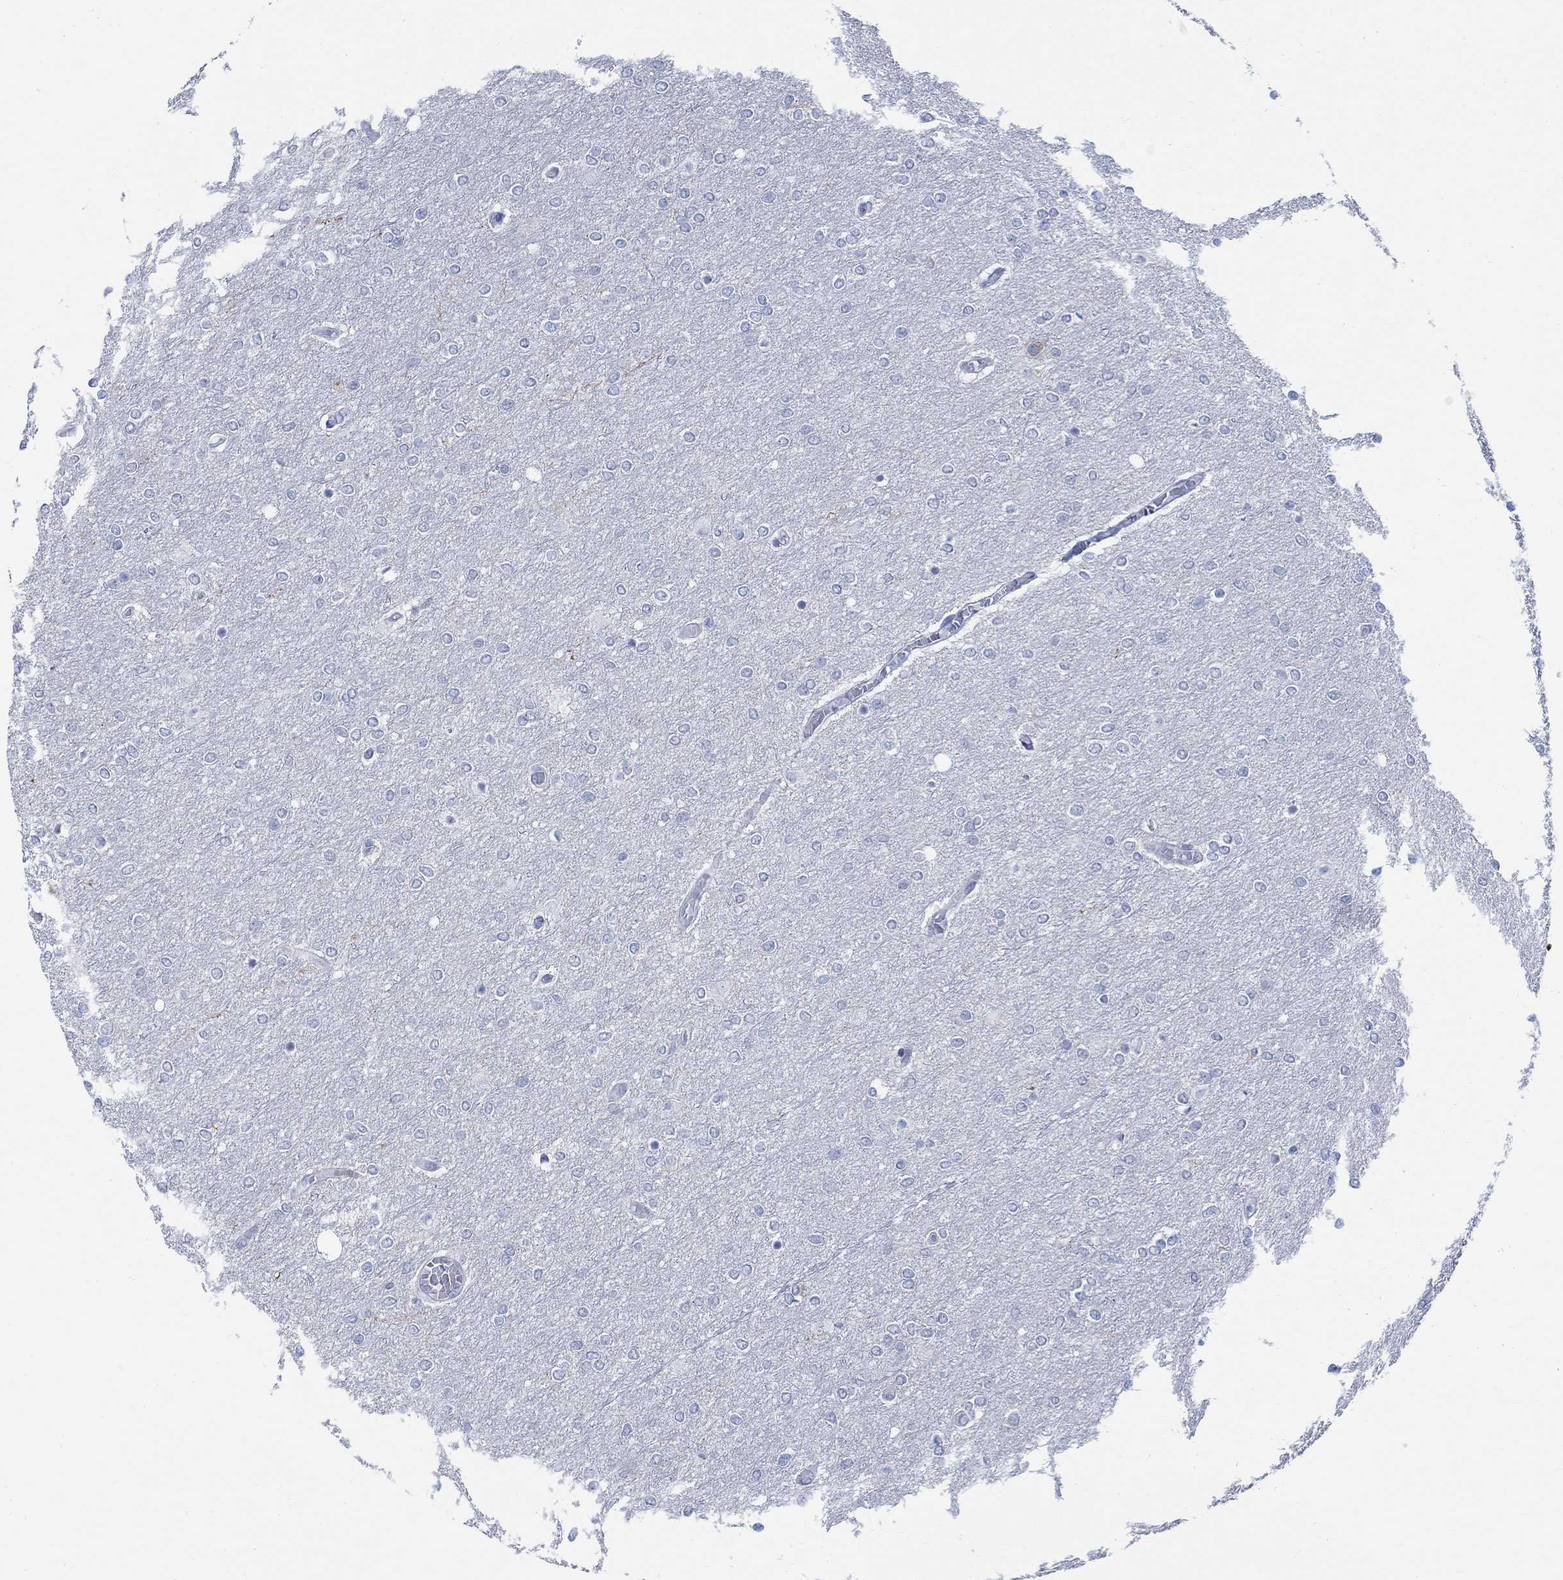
{"staining": {"intensity": "negative", "quantity": "none", "location": "none"}, "tissue": "glioma", "cell_type": "Tumor cells", "image_type": "cancer", "snomed": [{"axis": "morphology", "description": "Glioma, malignant, High grade"}, {"axis": "topography", "description": "Brain"}], "caption": "High magnification brightfield microscopy of glioma stained with DAB (3,3'-diaminobenzidine) (brown) and counterstained with hematoxylin (blue): tumor cells show no significant expression.", "gene": "CAMK2N1", "patient": {"sex": "female", "age": 61}}